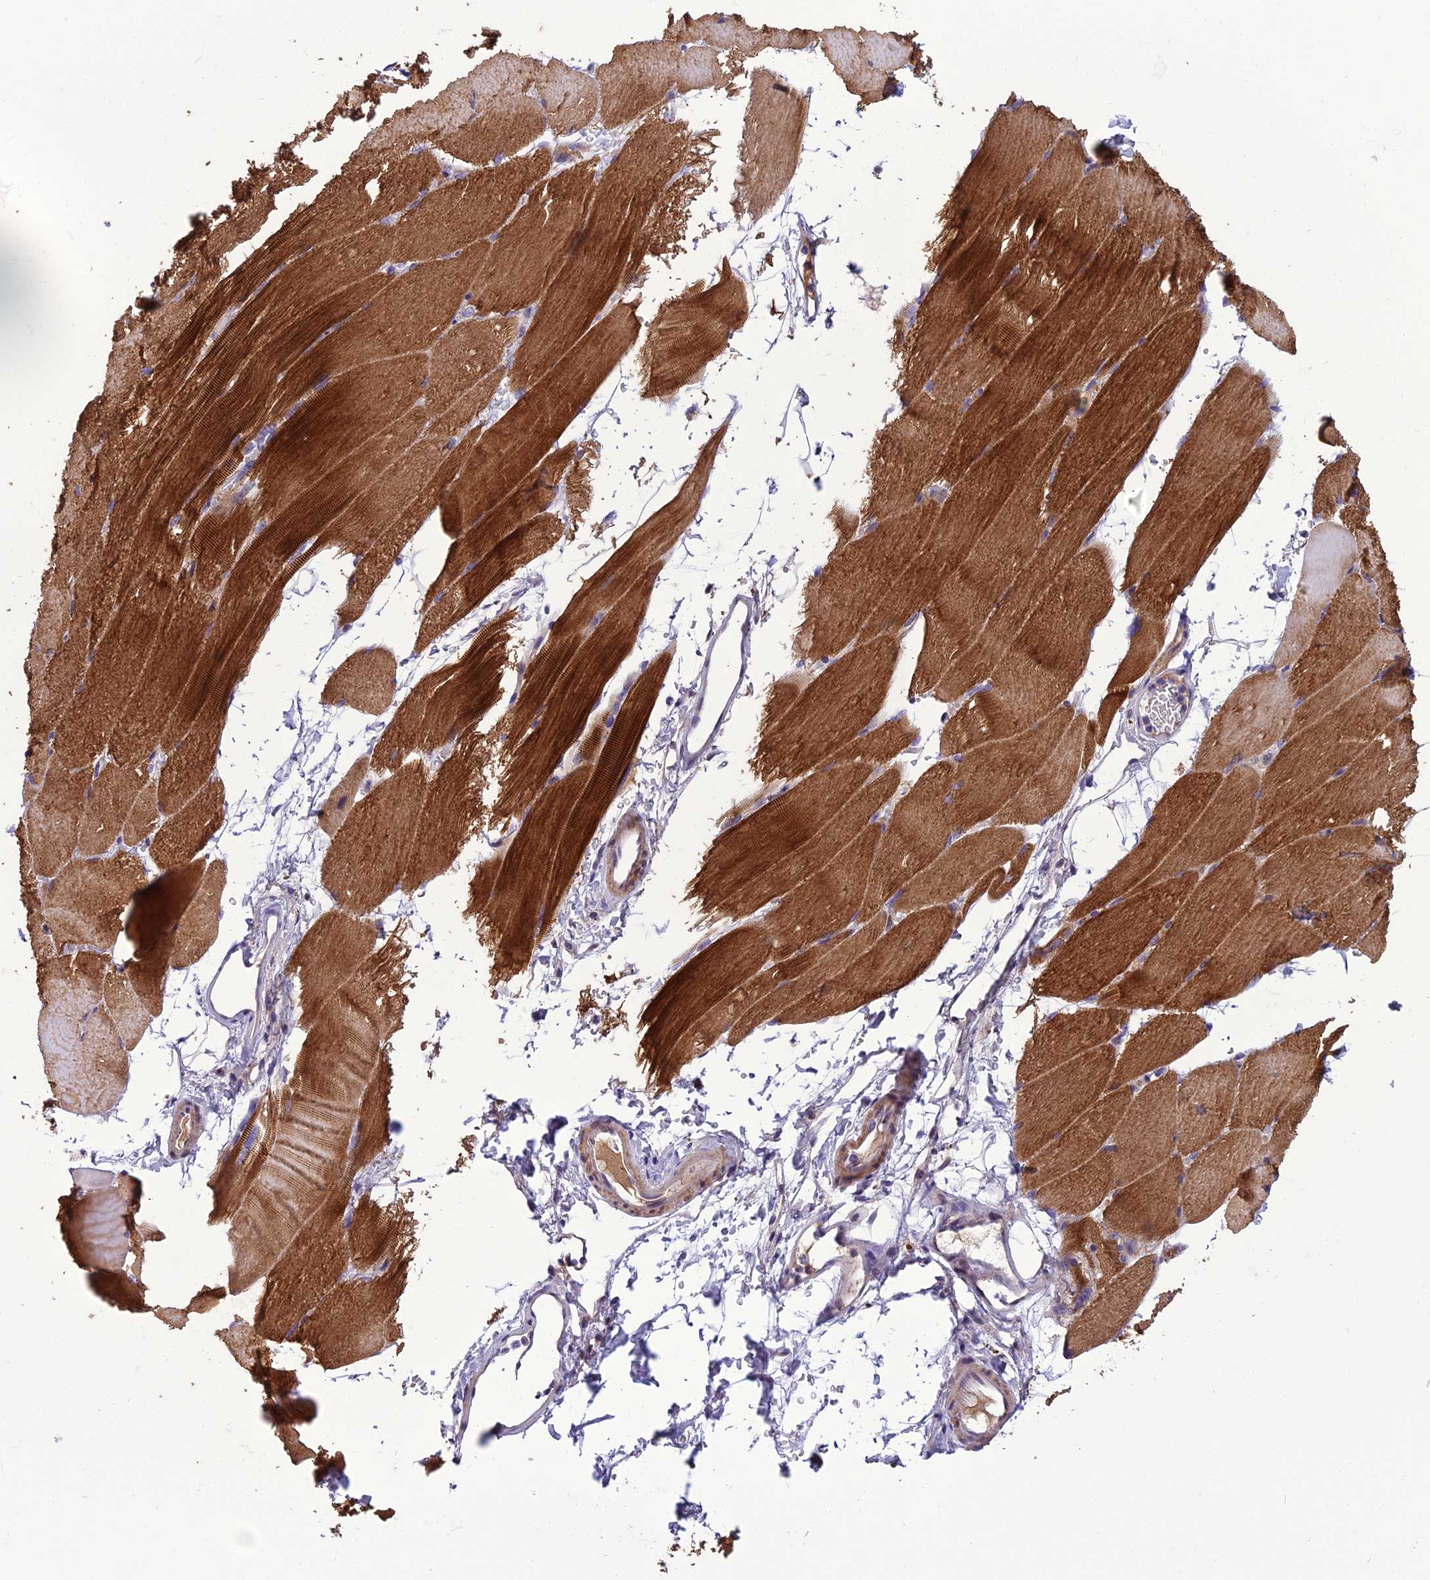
{"staining": {"intensity": "strong", "quantity": ">75%", "location": "cytoplasmic/membranous"}, "tissue": "skeletal muscle", "cell_type": "Myocytes", "image_type": "normal", "snomed": [{"axis": "morphology", "description": "Normal tissue, NOS"}, {"axis": "topography", "description": "Skeletal muscle"}, {"axis": "topography", "description": "Parathyroid gland"}], "caption": "Brown immunohistochemical staining in unremarkable skeletal muscle shows strong cytoplasmic/membranous staining in approximately >75% of myocytes.", "gene": "GAB4", "patient": {"sex": "female", "age": 37}}